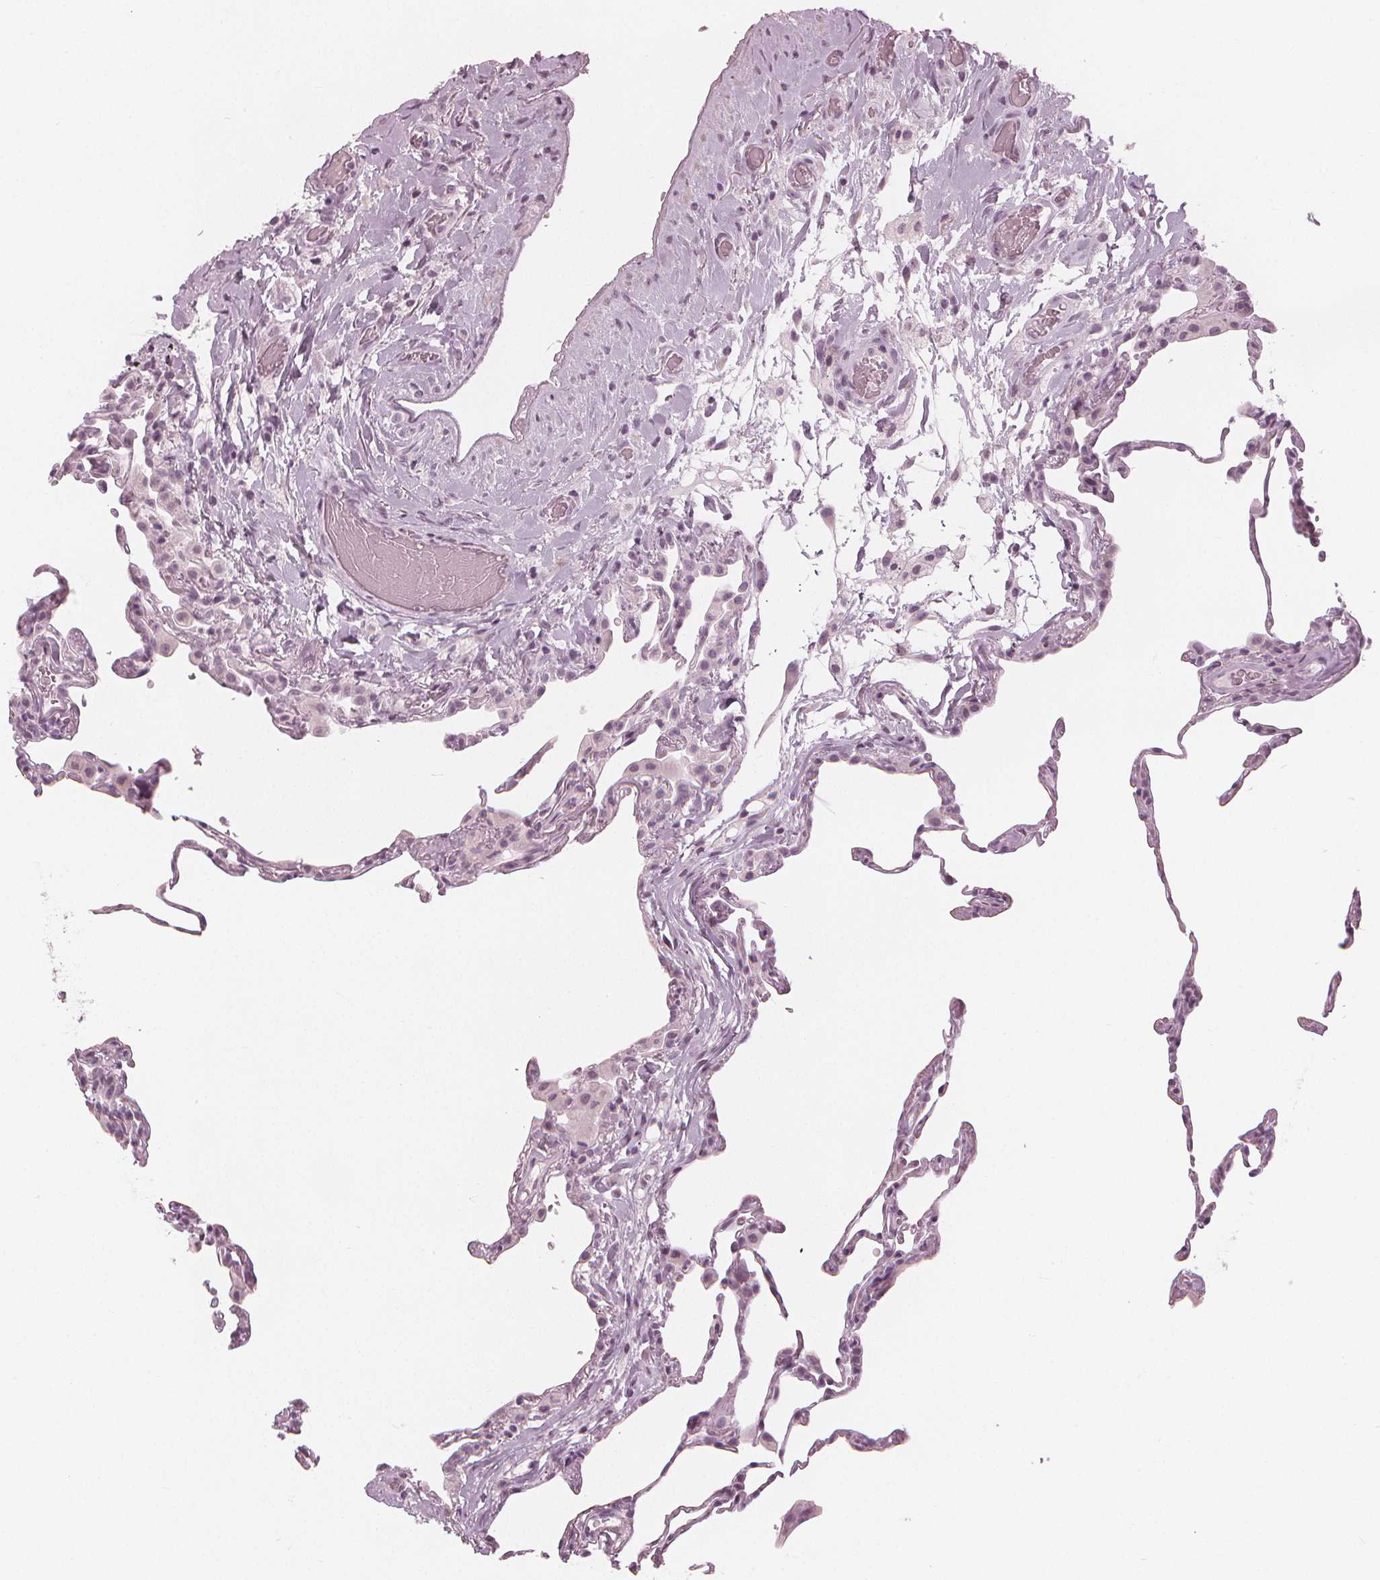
{"staining": {"intensity": "negative", "quantity": "none", "location": "none"}, "tissue": "lung", "cell_type": "Alveolar cells", "image_type": "normal", "snomed": [{"axis": "morphology", "description": "Normal tissue, NOS"}, {"axis": "topography", "description": "Lung"}], "caption": "The immunohistochemistry (IHC) micrograph has no significant positivity in alveolar cells of lung.", "gene": "PAEP", "patient": {"sex": "female", "age": 57}}